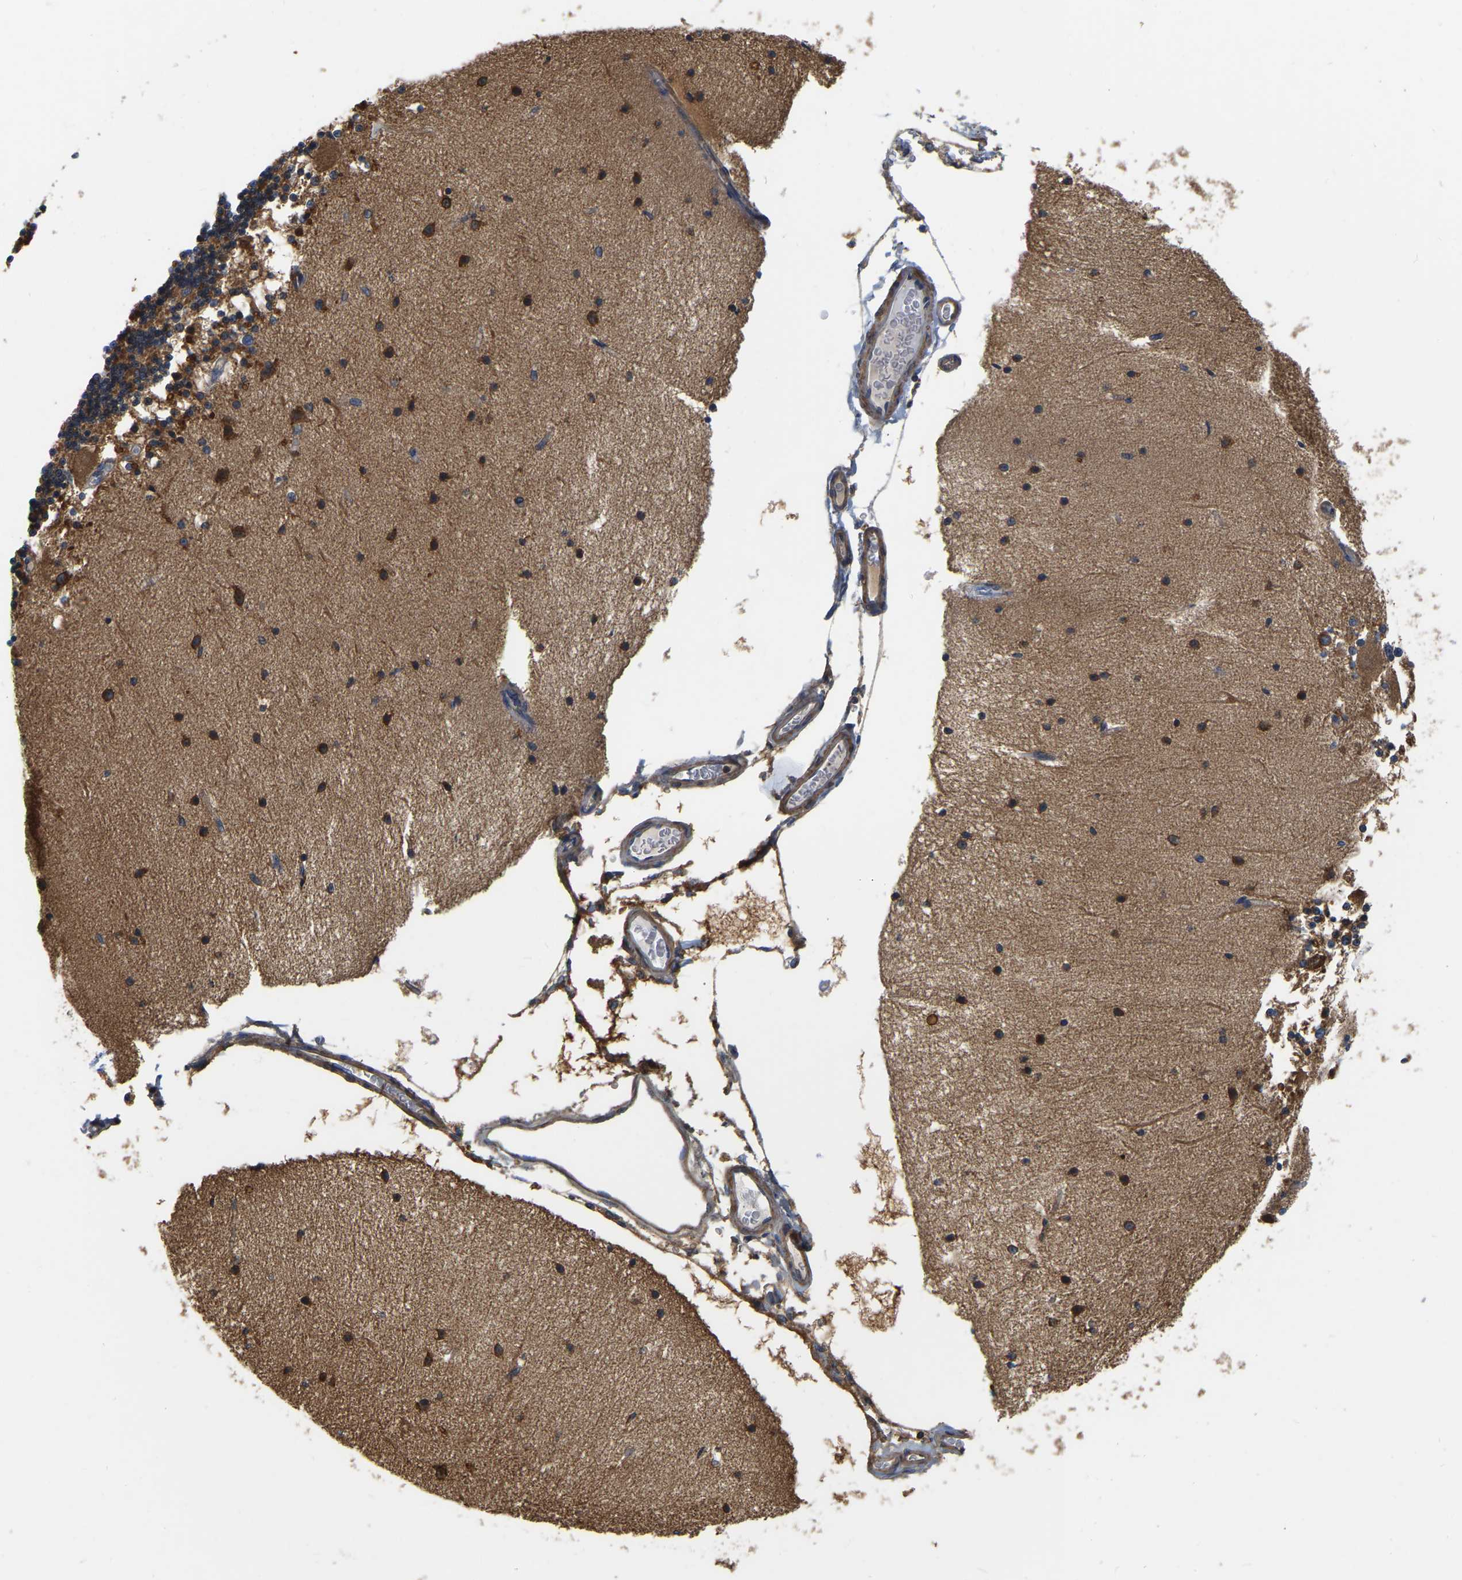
{"staining": {"intensity": "moderate", "quantity": ">75%", "location": "cytoplasmic/membranous"}, "tissue": "cerebellum", "cell_type": "Cells in granular layer", "image_type": "normal", "snomed": [{"axis": "morphology", "description": "Normal tissue, NOS"}, {"axis": "topography", "description": "Cerebellum"}], "caption": "Protein analysis of normal cerebellum reveals moderate cytoplasmic/membranous positivity in about >75% of cells in granular layer. (Stains: DAB in brown, nuclei in blue, Microscopy: brightfield microscopy at high magnification).", "gene": "GARS1", "patient": {"sex": "female", "age": 54}}